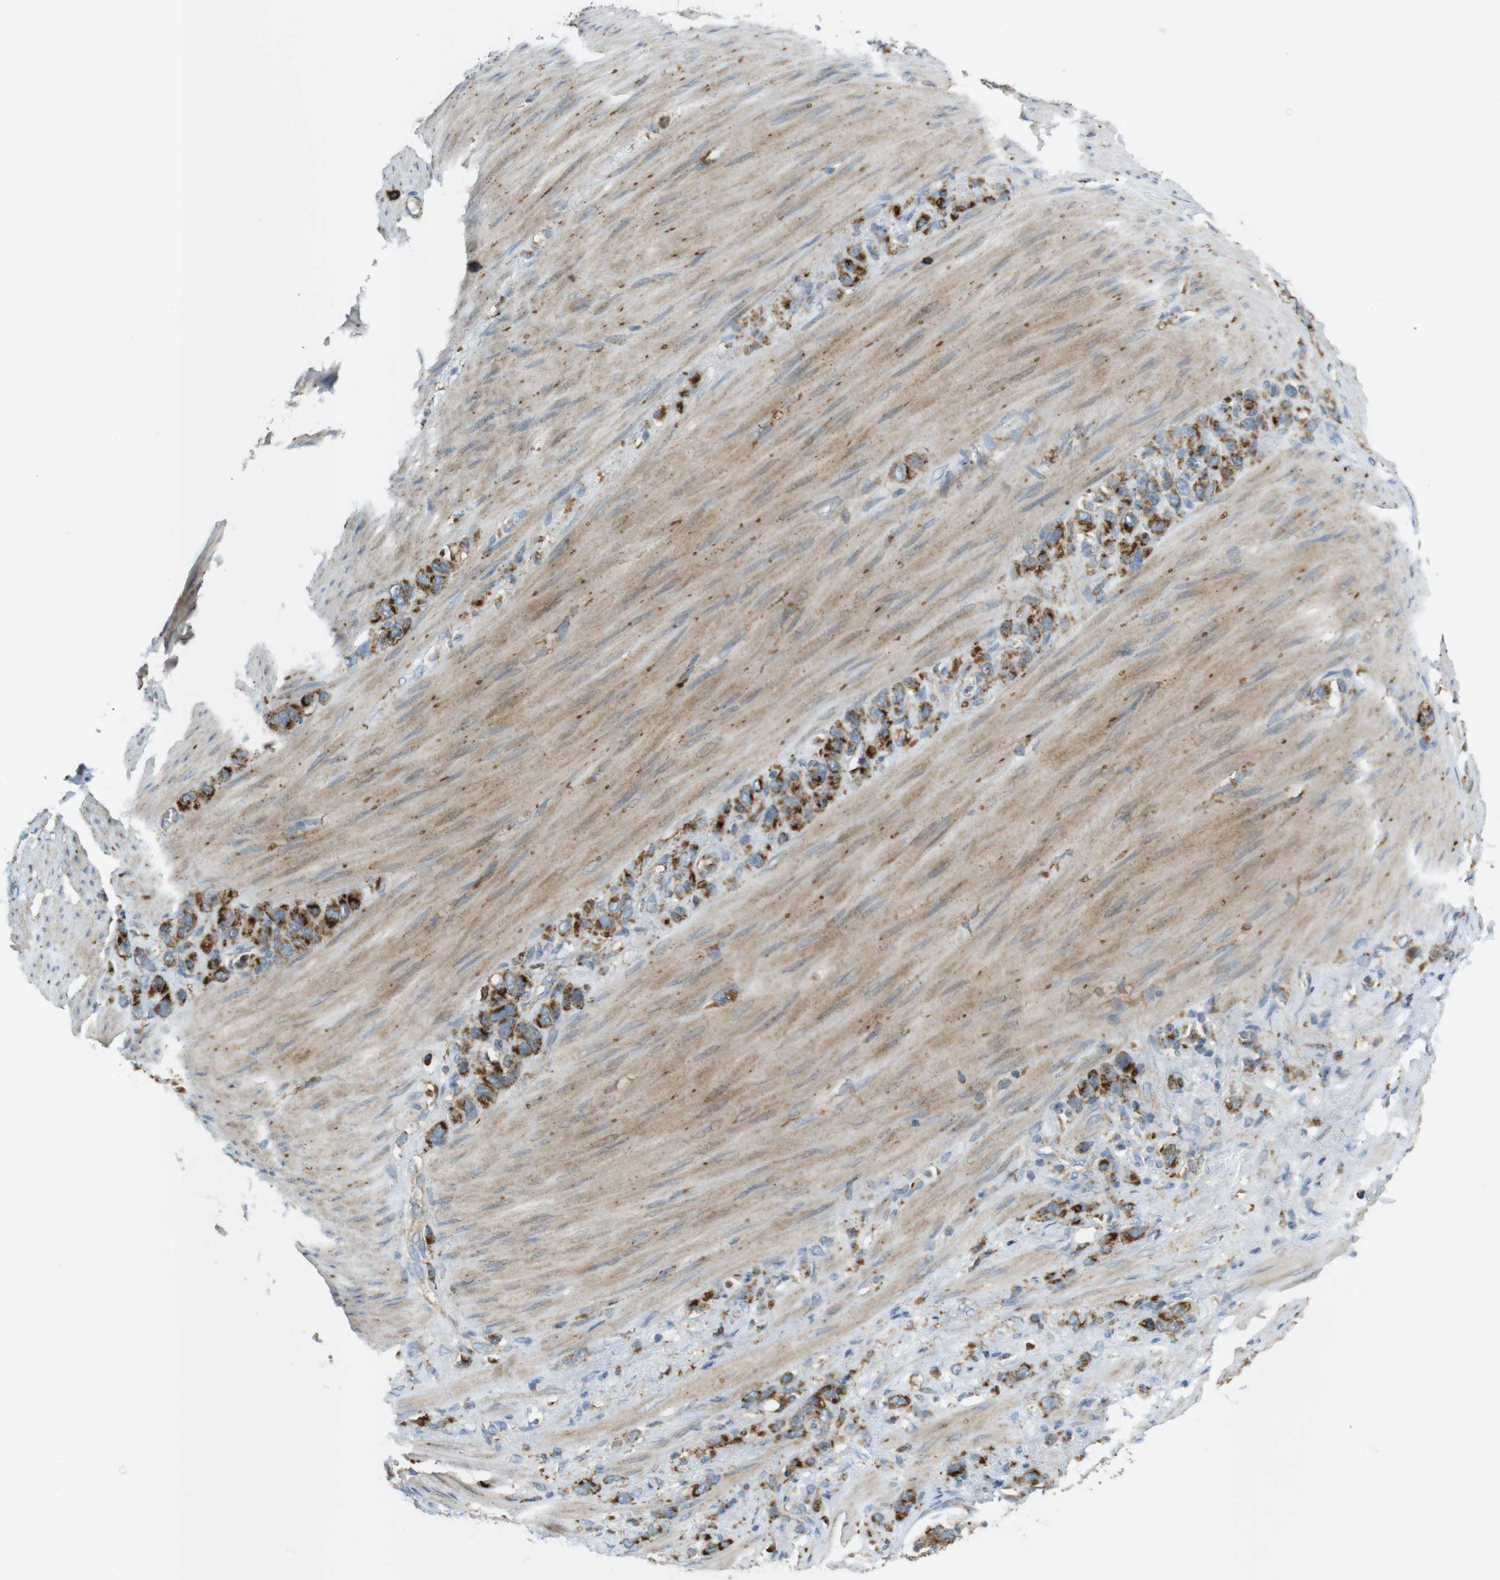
{"staining": {"intensity": "strong", "quantity": ">75%", "location": "cytoplasmic/membranous"}, "tissue": "stomach cancer", "cell_type": "Tumor cells", "image_type": "cancer", "snomed": [{"axis": "morphology", "description": "Adenocarcinoma, NOS"}, {"axis": "morphology", "description": "Adenocarcinoma, High grade"}, {"axis": "topography", "description": "Stomach, upper"}, {"axis": "topography", "description": "Stomach, lower"}], "caption": "This micrograph demonstrates immunohistochemistry (IHC) staining of human stomach cancer, with high strong cytoplasmic/membranous expression in about >75% of tumor cells.", "gene": "LAMP1", "patient": {"sex": "female", "age": 65}}